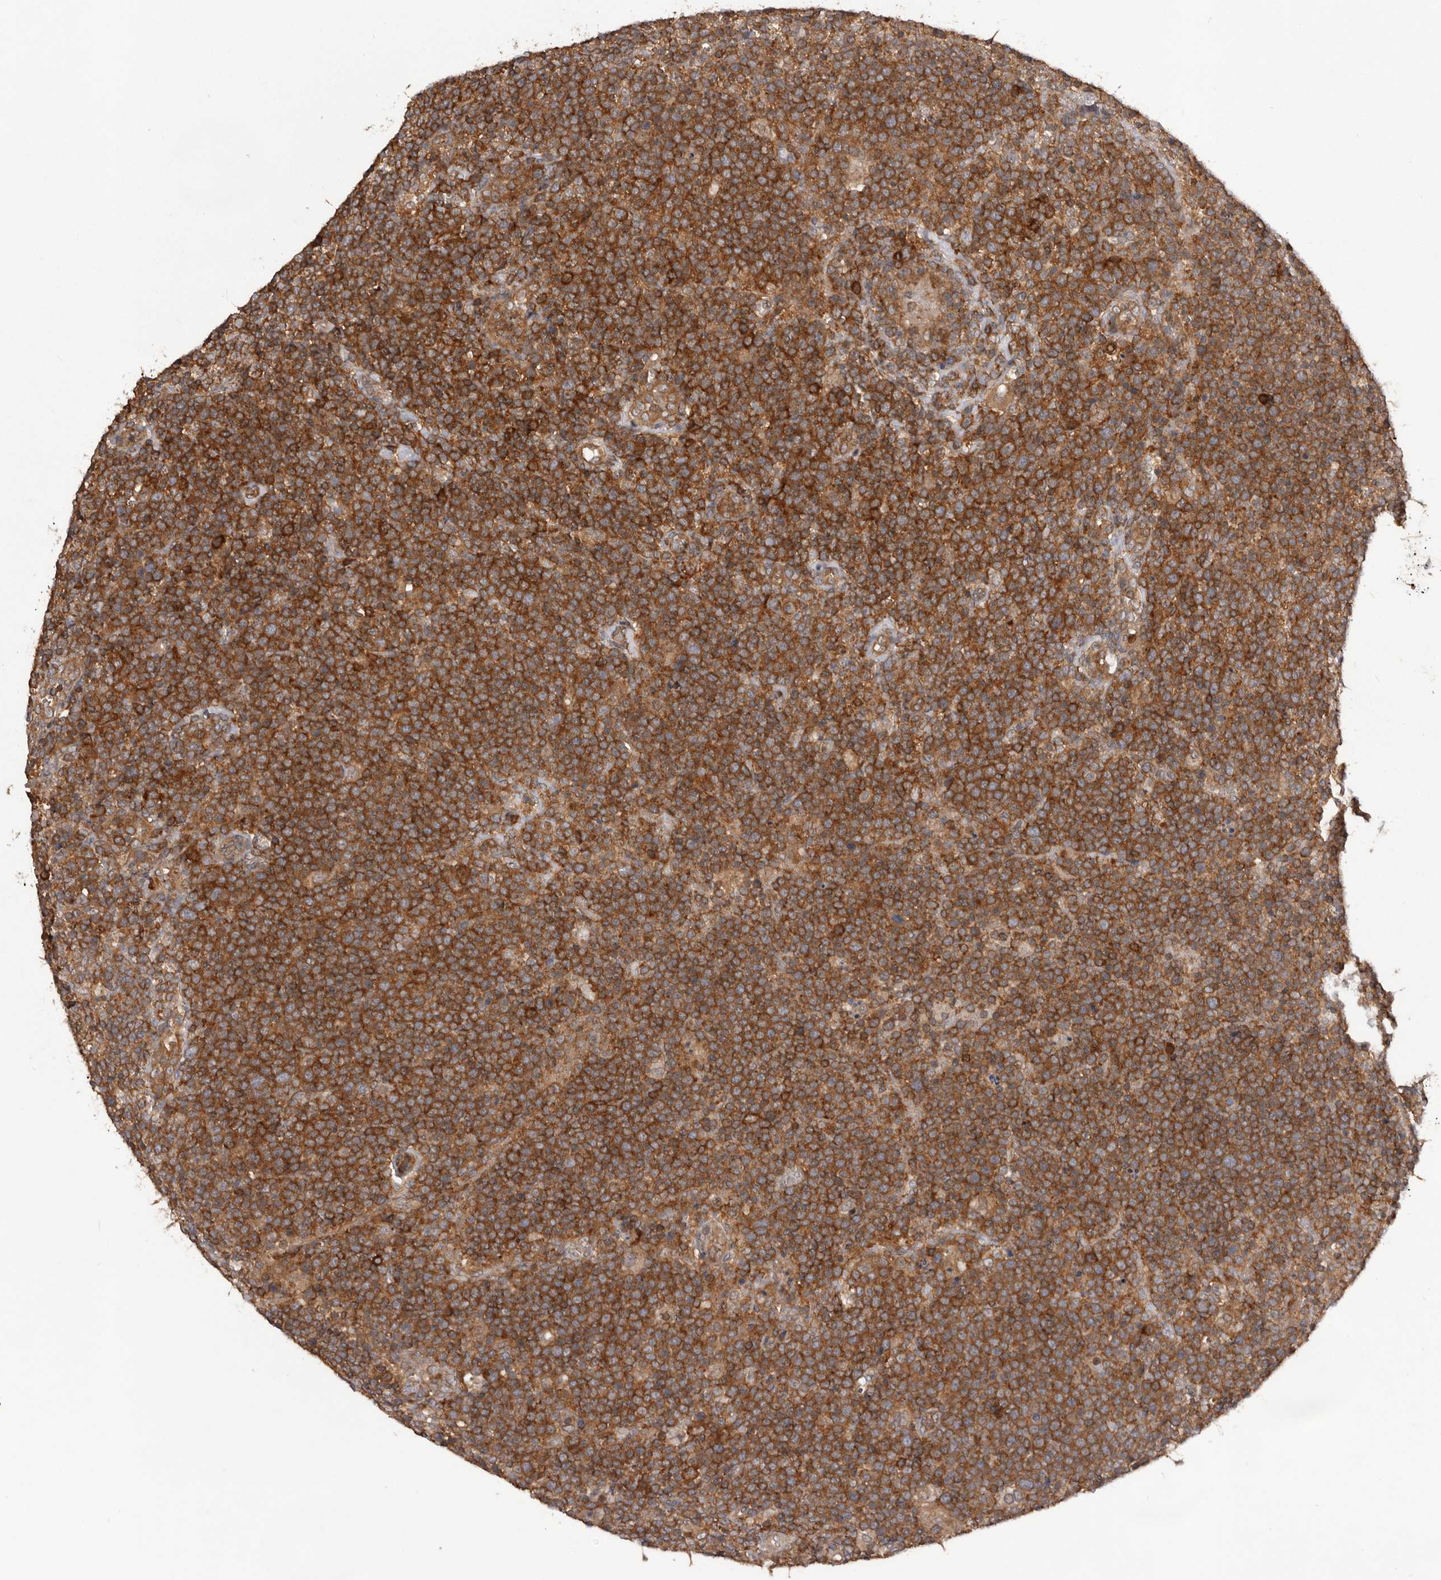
{"staining": {"intensity": "strong", "quantity": ">75%", "location": "cytoplasmic/membranous"}, "tissue": "lymphoma", "cell_type": "Tumor cells", "image_type": "cancer", "snomed": [{"axis": "morphology", "description": "Malignant lymphoma, non-Hodgkin's type, High grade"}, {"axis": "topography", "description": "Lymph node"}], "caption": "Lymphoma tissue exhibits strong cytoplasmic/membranous expression in about >75% of tumor cells, visualized by immunohistochemistry.", "gene": "HBS1L", "patient": {"sex": "male", "age": 61}}